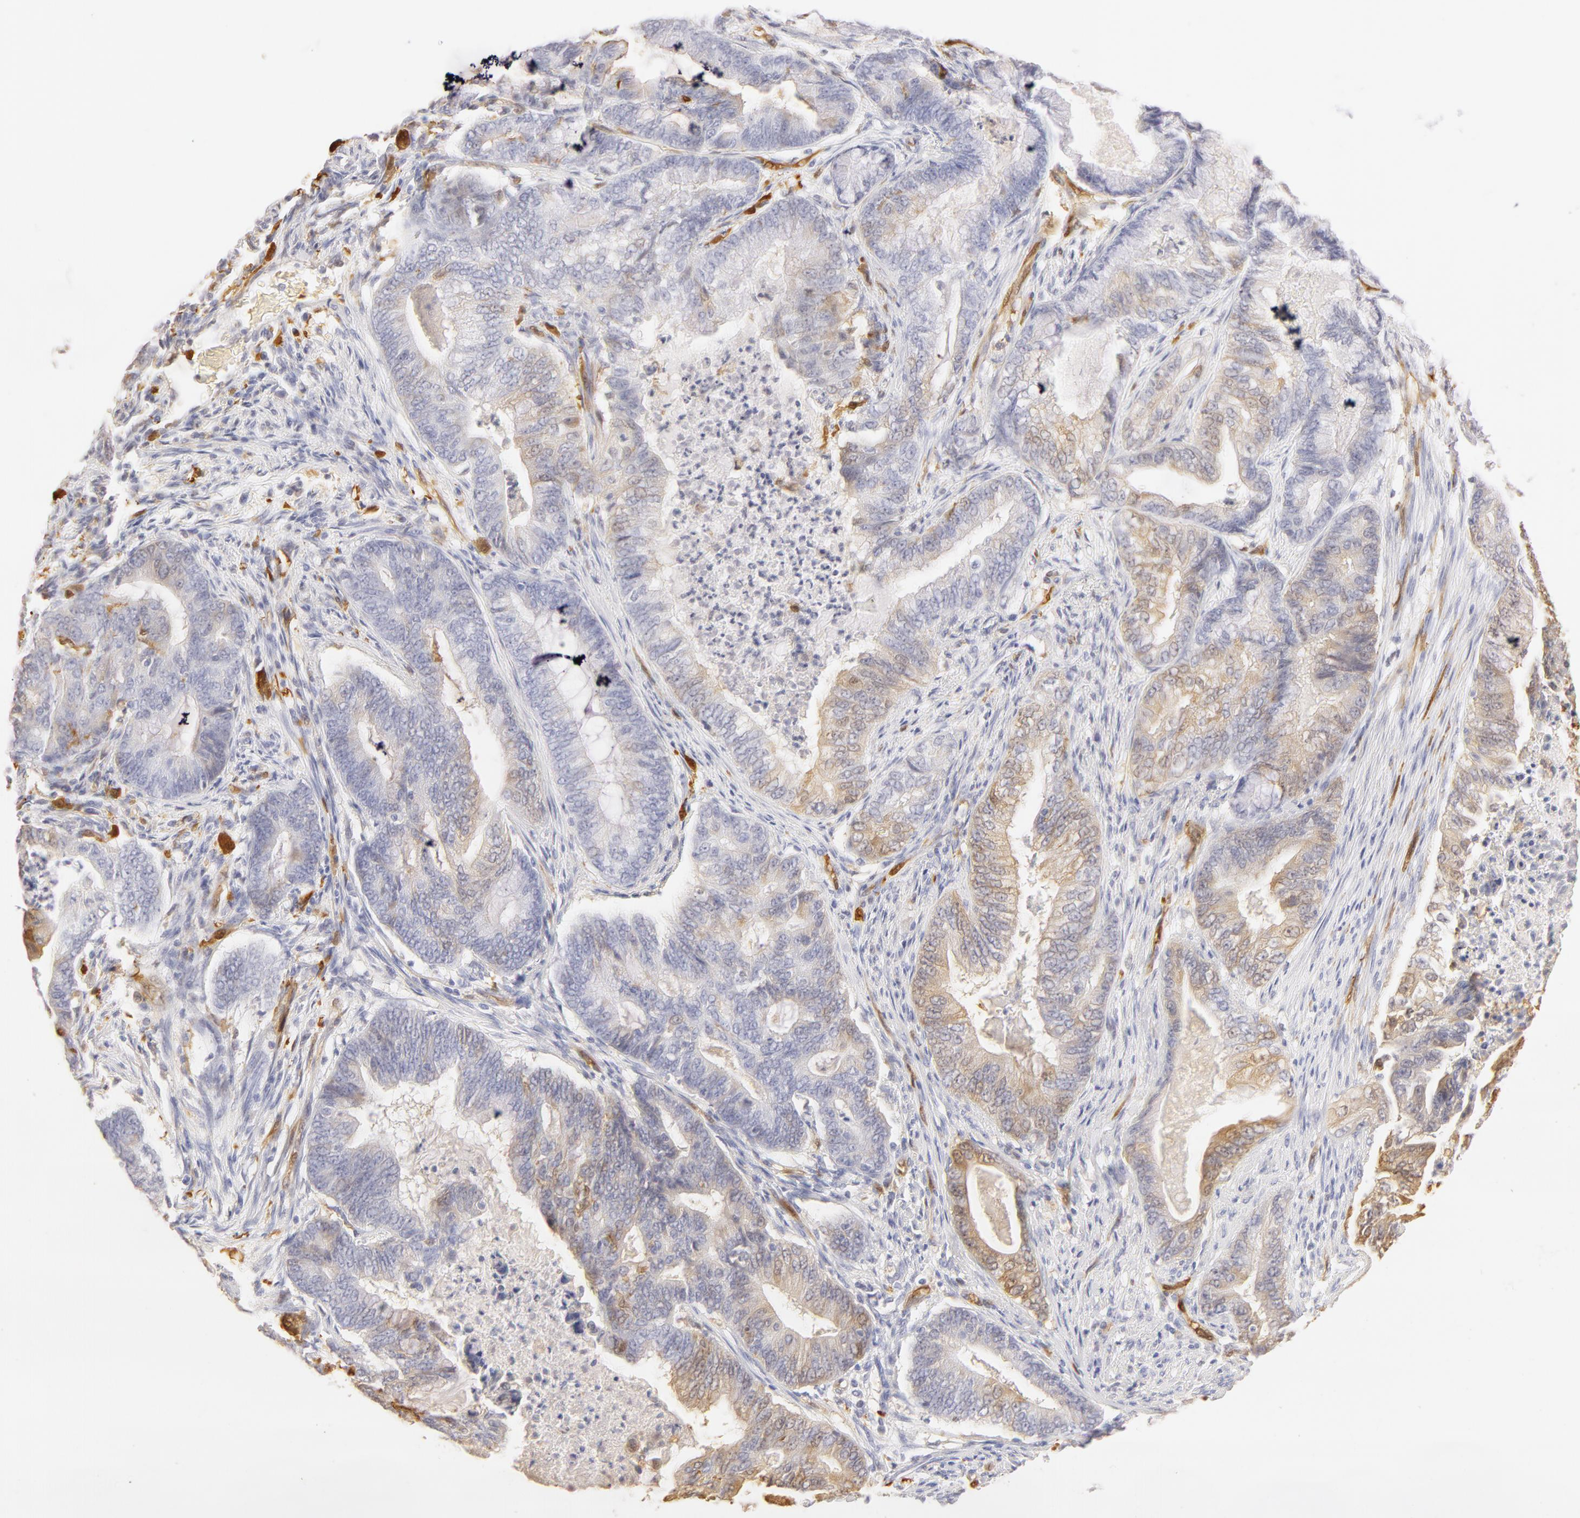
{"staining": {"intensity": "negative", "quantity": "none", "location": "none"}, "tissue": "endometrial cancer", "cell_type": "Tumor cells", "image_type": "cancer", "snomed": [{"axis": "morphology", "description": "Adenocarcinoma, NOS"}, {"axis": "topography", "description": "Endometrium"}], "caption": "Immunohistochemistry of human endometrial cancer reveals no positivity in tumor cells. (DAB (3,3'-diaminobenzidine) immunohistochemistry, high magnification).", "gene": "CA2", "patient": {"sex": "female", "age": 63}}